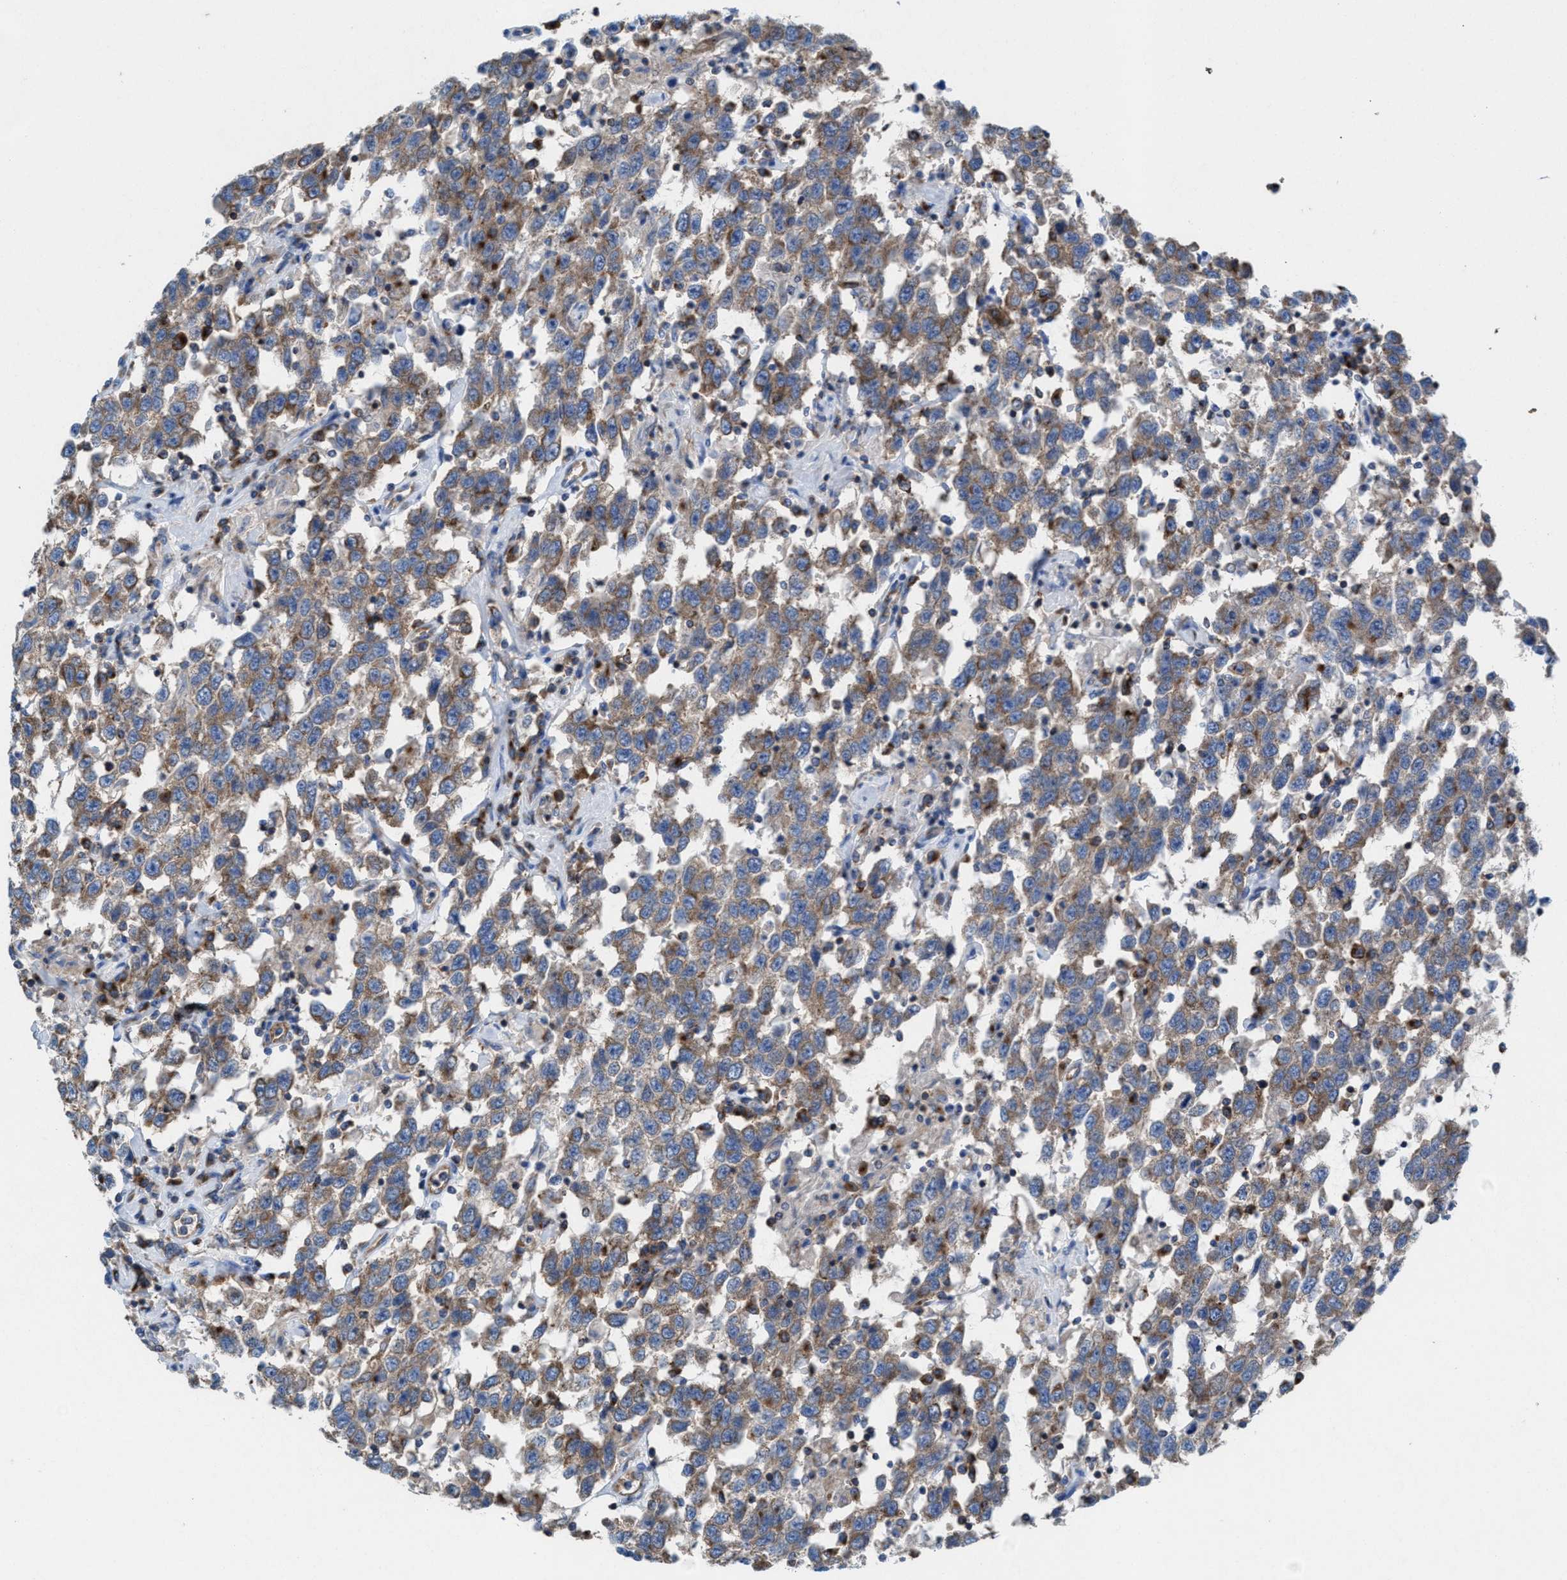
{"staining": {"intensity": "weak", "quantity": ">75%", "location": "cytoplasmic/membranous"}, "tissue": "testis cancer", "cell_type": "Tumor cells", "image_type": "cancer", "snomed": [{"axis": "morphology", "description": "Seminoma, NOS"}, {"axis": "topography", "description": "Testis"}], "caption": "A micrograph showing weak cytoplasmic/membranous expression in approximately >75% of tumor cells in testis cancer (seminoma), as visualized by brown immunohistochemical staining.", "gene": "NYAP1", "patient": {"sex": "male", "age": 41}}